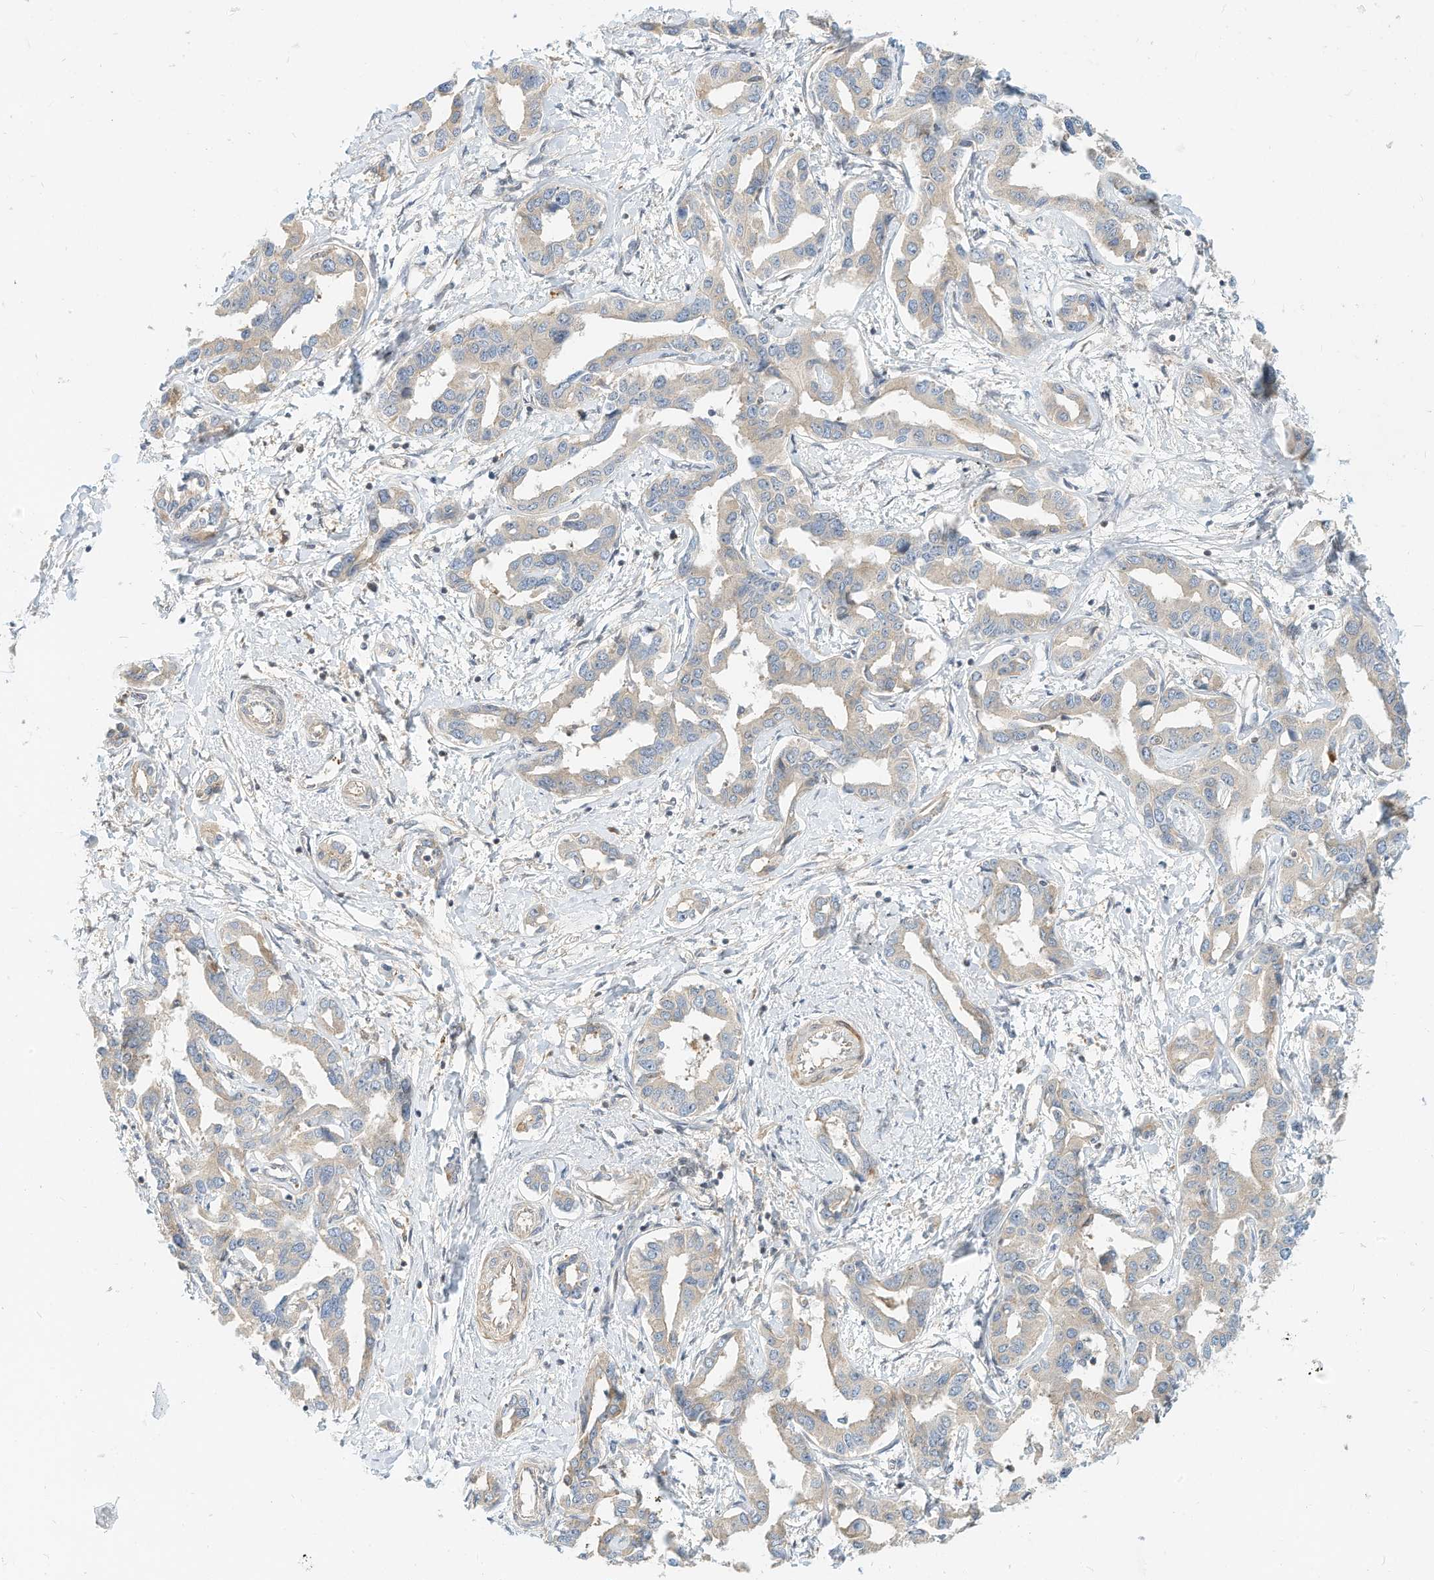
{"staining": {"intensity": "weak", "quantity": "25%-75%", "location": "cytoplasmic/membranous"}, "tissue": "liver cancer", "cell_type": "Tumor cells", "image_type": "cancer", "snomed": [{"axis": "morphology", "description": "Cholangiocarcinoma"}, {"axis": "topography", "description": "Liver"}], "caption": "Protein expression analysis of human liver cancer reveals weak cytoplasmic/membranous staining in about 25%-75% of tumor cells. The protein is stained brown, and the nuclei are stained in blue (DAB IHC with brightfield microscopy, high magnification).", "gene": "OFD1", "patient": {"sex": "male", "age": 59}}